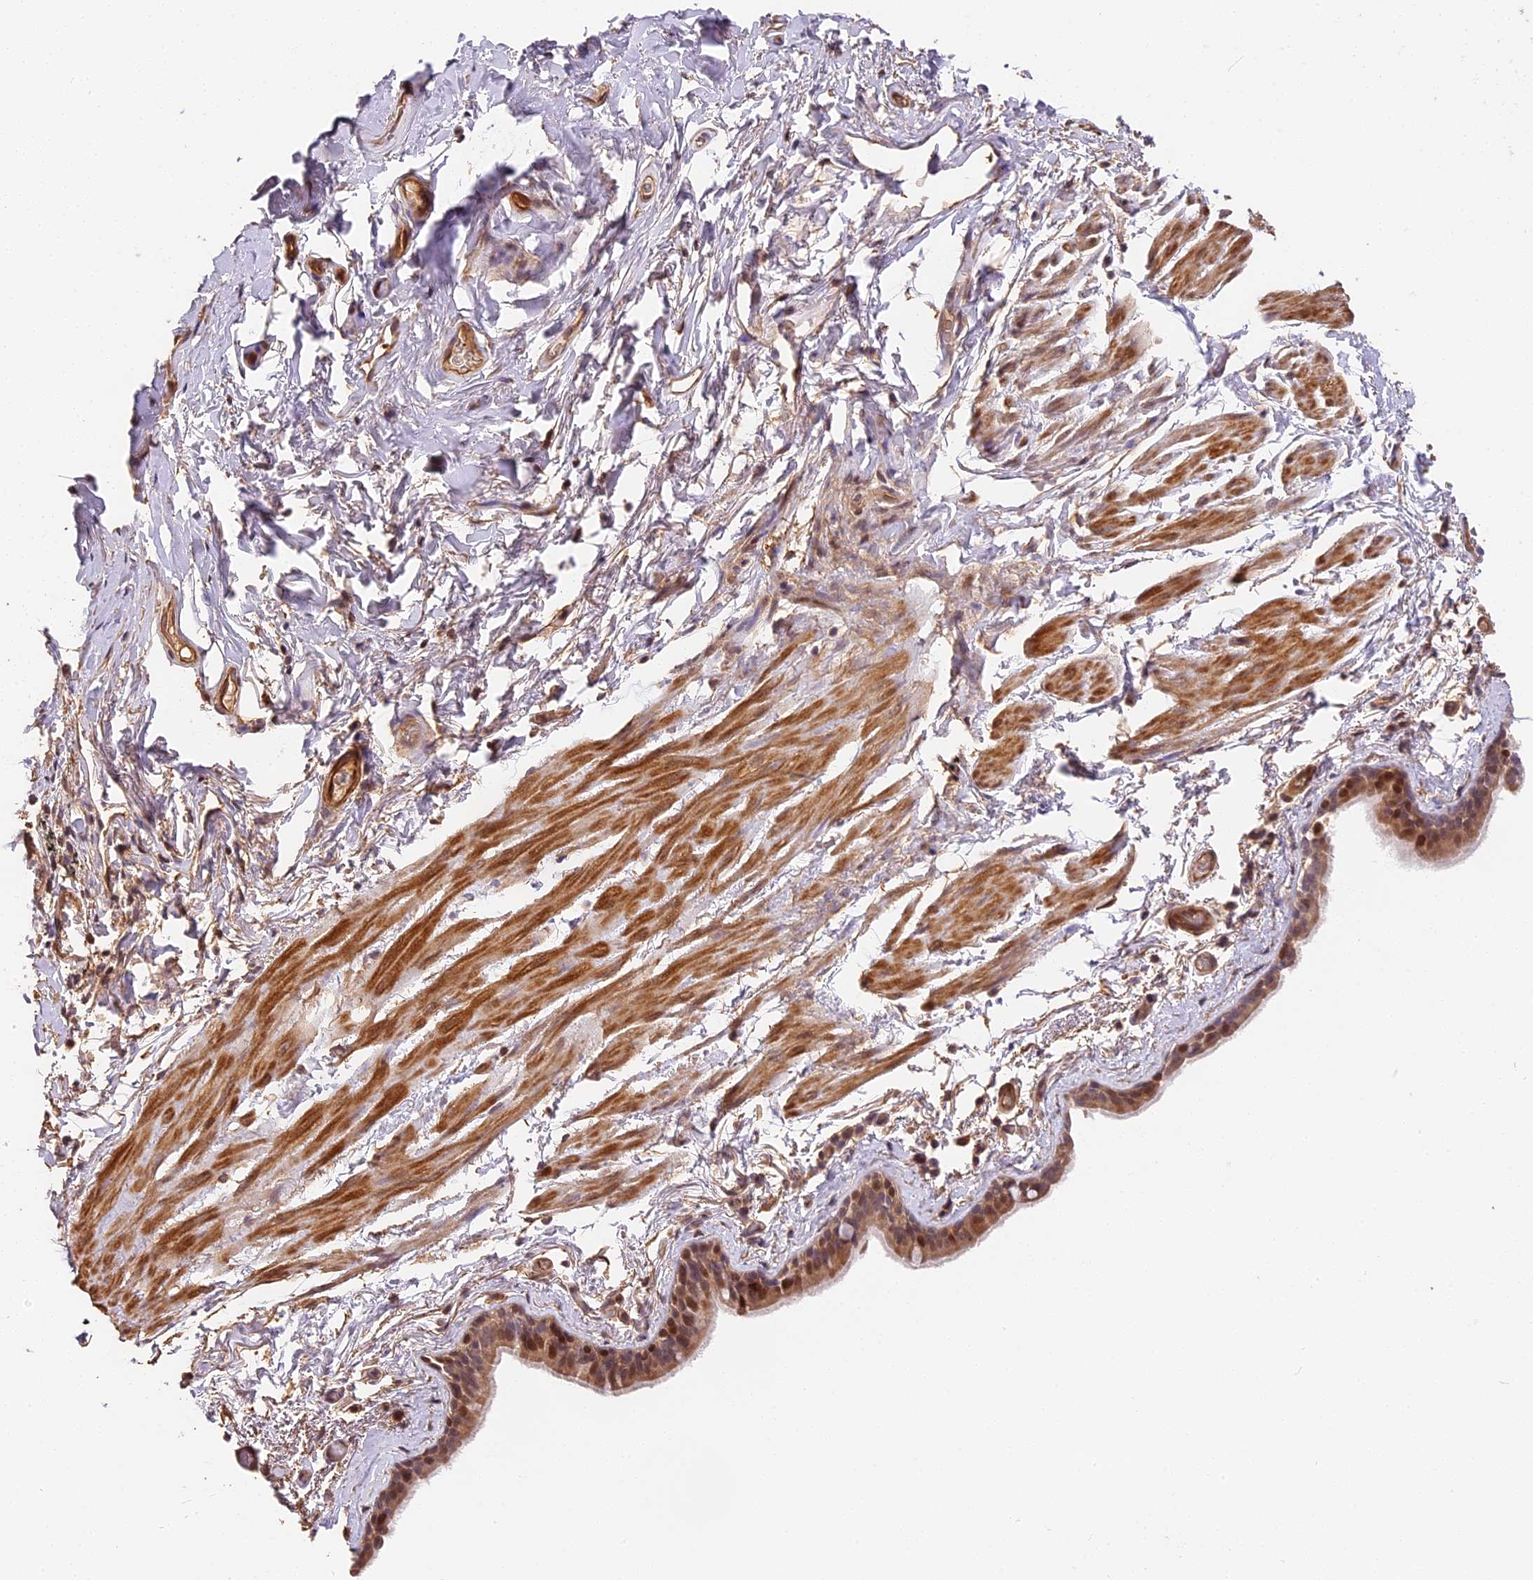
{"staining": {"intensity": "moderate", "quantity": ">75%", "location": "cytoplasmic/membranous,nuclear"}, "tissue": "bronchus", "cell_type": "Respiratory epithelial cells", "image_type": "normal", "snomed": [{"axis": "morphology", "description": "Normal tissue, NOS"}, {"axis": "topography", "description": "Cartilage tissue"}], "caption": "Bronchus stained with IHC demonstrates moderate cytoplasmic/membranous,nuclear expression in about >75% of respiratory epithelial cells. The staining was performed using DAB to visualize the protein expression in brown, while the nuclei were stained in blue with hematoxylin (Magnification: 20x).", "gene": "ARHGAP17", "patient": {"sex": "male", "age": 63}}